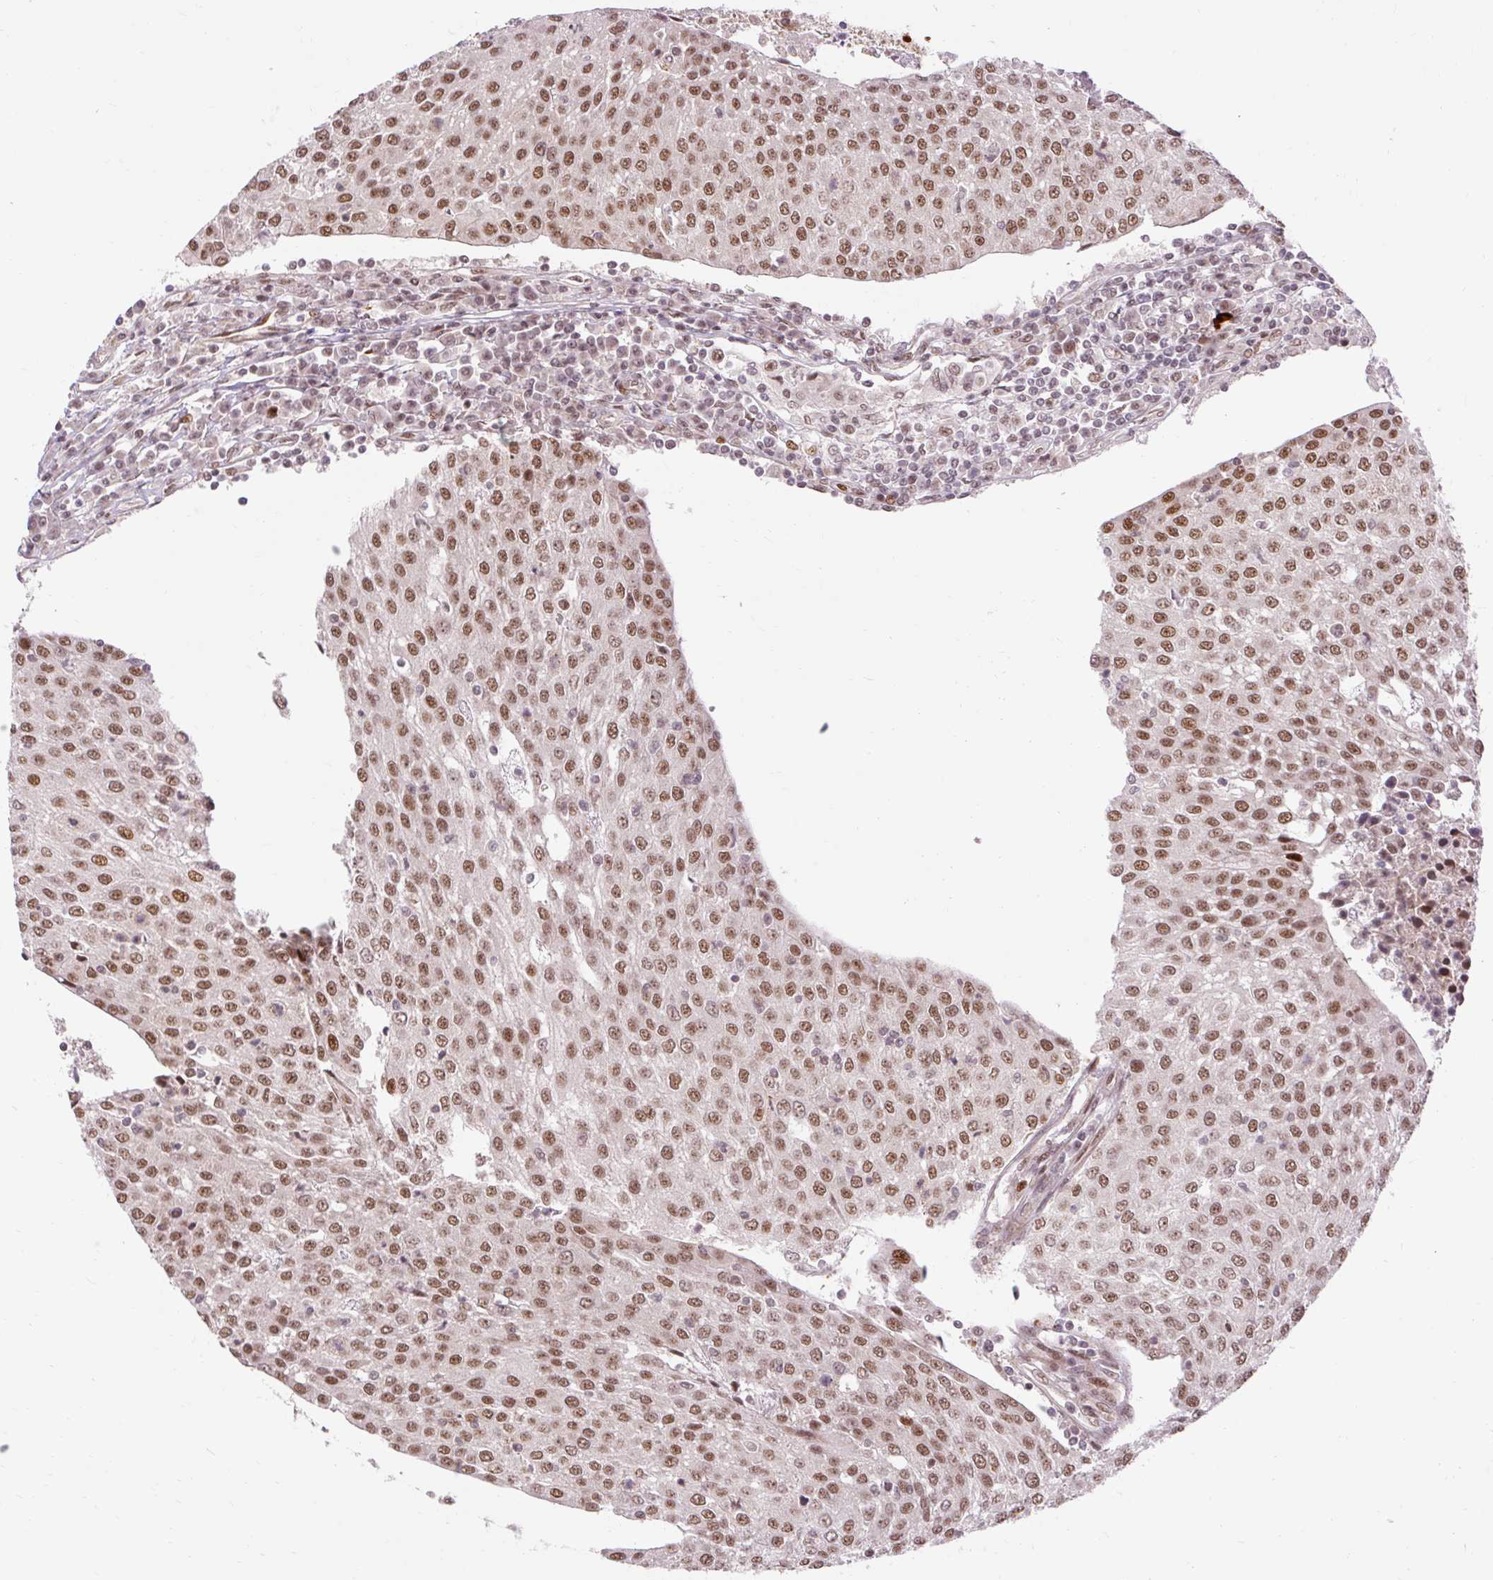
{"staining": {"intensity": "moderate", "quantity": ">75%", "location": "nuclear"}, "tissue": "urothelial cancer", "cell_type": "Tumor cells", "image_type": "cancer", "snomed": [{"axis": "morphology", "description": "Urothelial carcinoma, High grade"}, {"axis": "topography", "description": "Urinary bladder"}], "caption": "High-magnification brightfield microscopy of urothelial carcinoma (high-grade) stained with DAB (3,3'-diaminobenzidine) (brown) and counterstained with hematoxylin (blue). tumor cells exhibit moderate nuclear expression is identified in about>75% of cells.", "gene": "MECOM", "patient": {"sex": "female", "age": 85}}